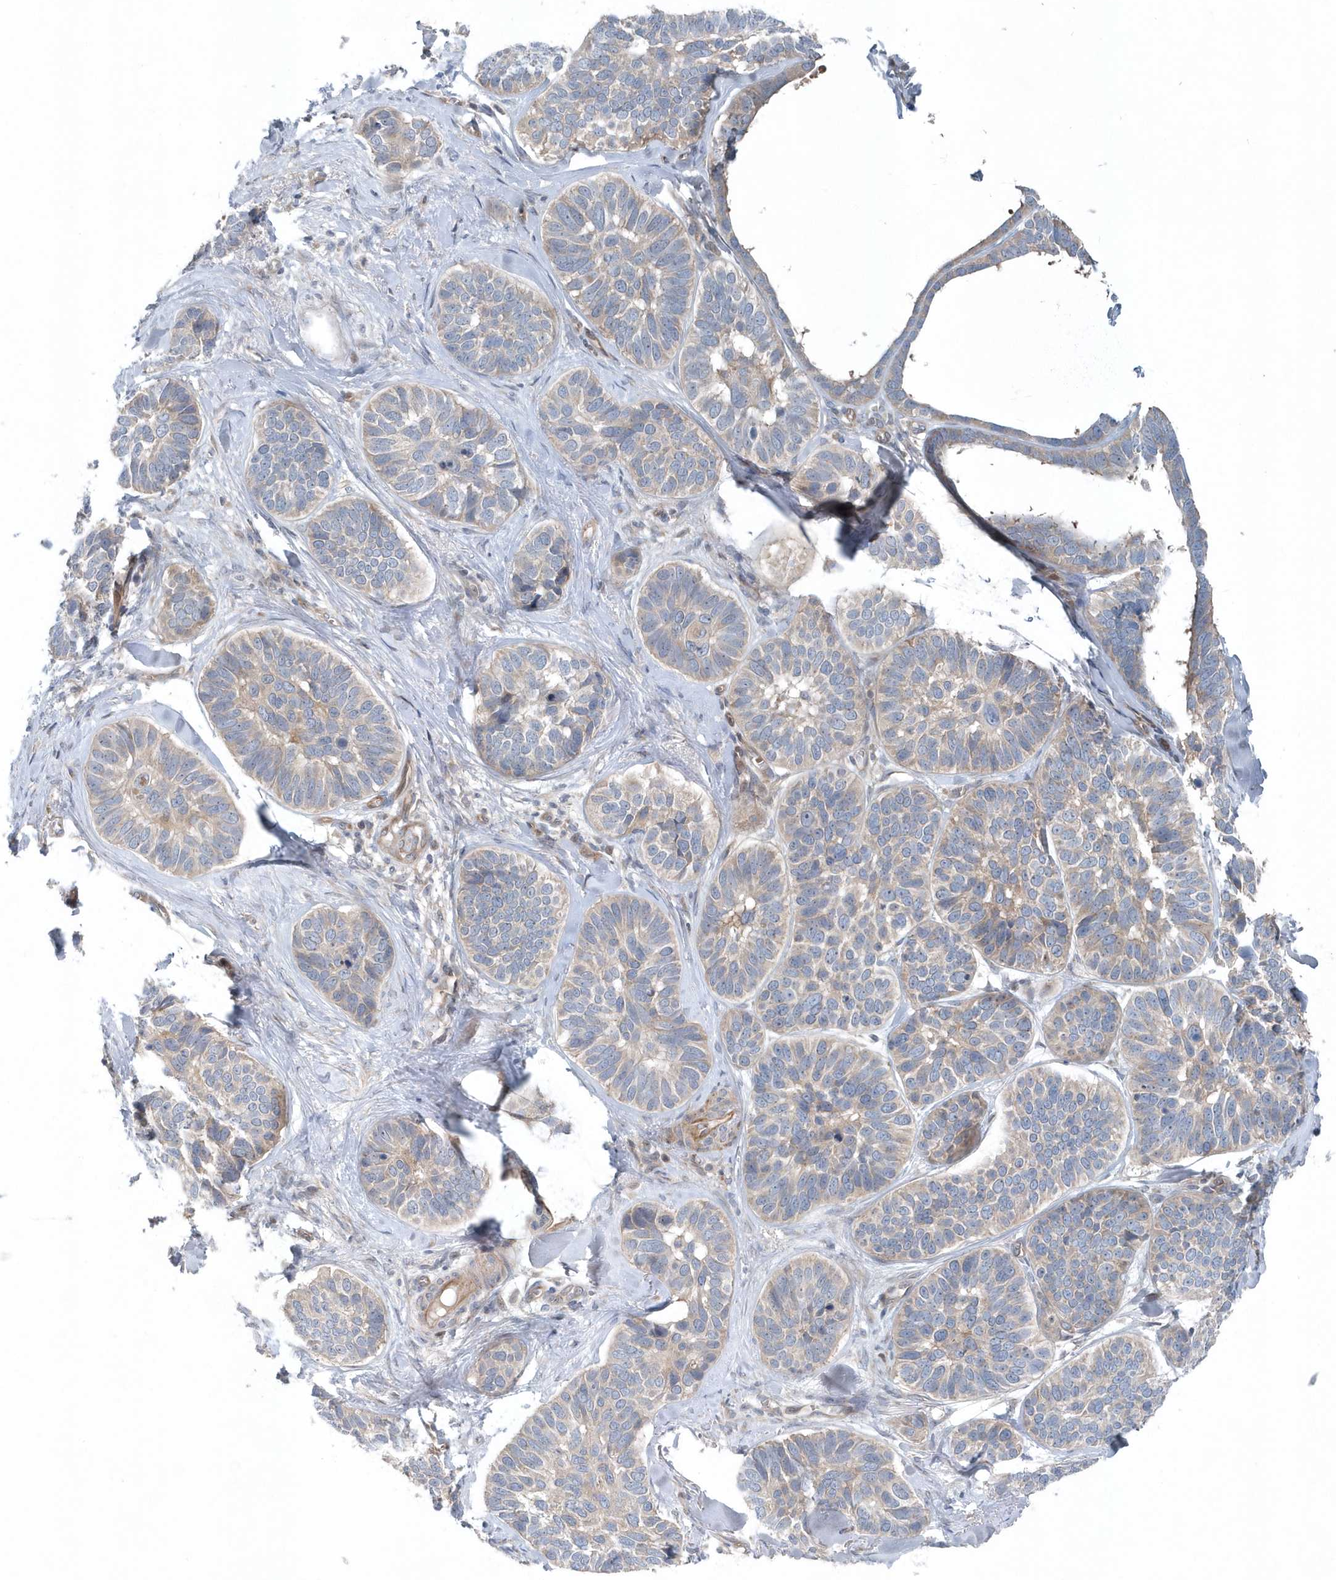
{"staining": {"intensity": "weak", "quantity": "25%-75%", "location": "cytoplasmic/membranous"}, "tissue": "skin cancer", "cell_type": "Tumor cells", "image_type": "cancer", "snomed": [{"axis": "morphology", "description": "Basal cell carcinoma"}, {"axis": "topography", "description": "Skin"}], "caption": "Skin basal cell carcinoma stained with a protein marker shows weak staining in tumor cells.", "gene": "MCC", "patient": {"sex": "male", "age": 62}}